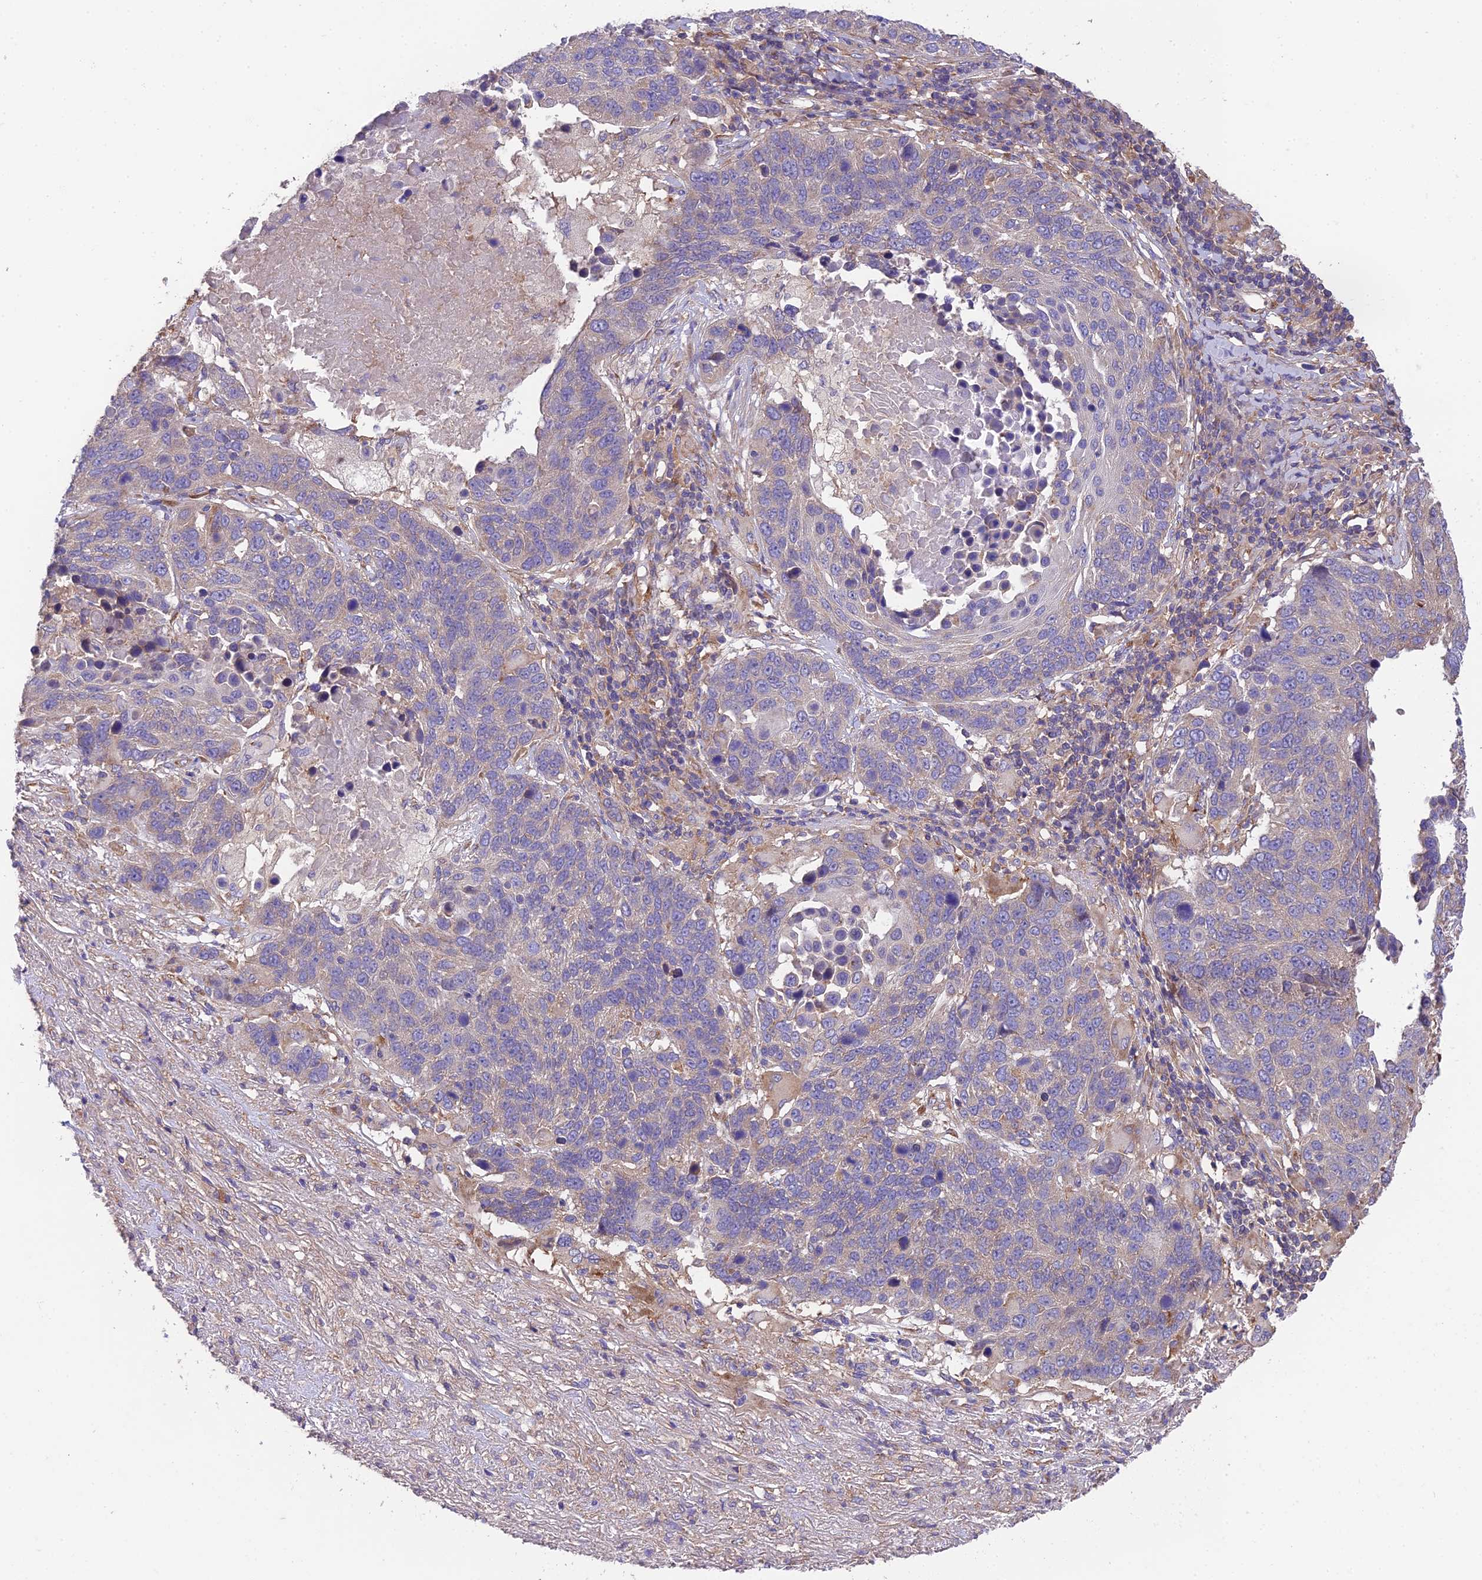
{"staining": {"intensity": "weak", "quantity": "<25%", "location": "cytoplasmic/membranous"}, "tissue": "lung cancer", "cell_type": "Tumor cells", "image_type": "cancer", "snomed": [{"axis": "morphology", "description": "Normal tissue, NOS"}, {"axis": "morphology", "description": "Squamous cell carcinoma, NOS"}, {"axis": "topography", "description": "Lymph node"}, {"axis": "topography", "description": "Lung"}], "caption": "A high-resolution image shows immunohistochemistry (IHC) staining of lung cancer (squamous cell carcinoma), which displays no significant staining in tumor cells.", "gene": "BLOC1S4", "patient": {"sex": "male", "age": 66}}